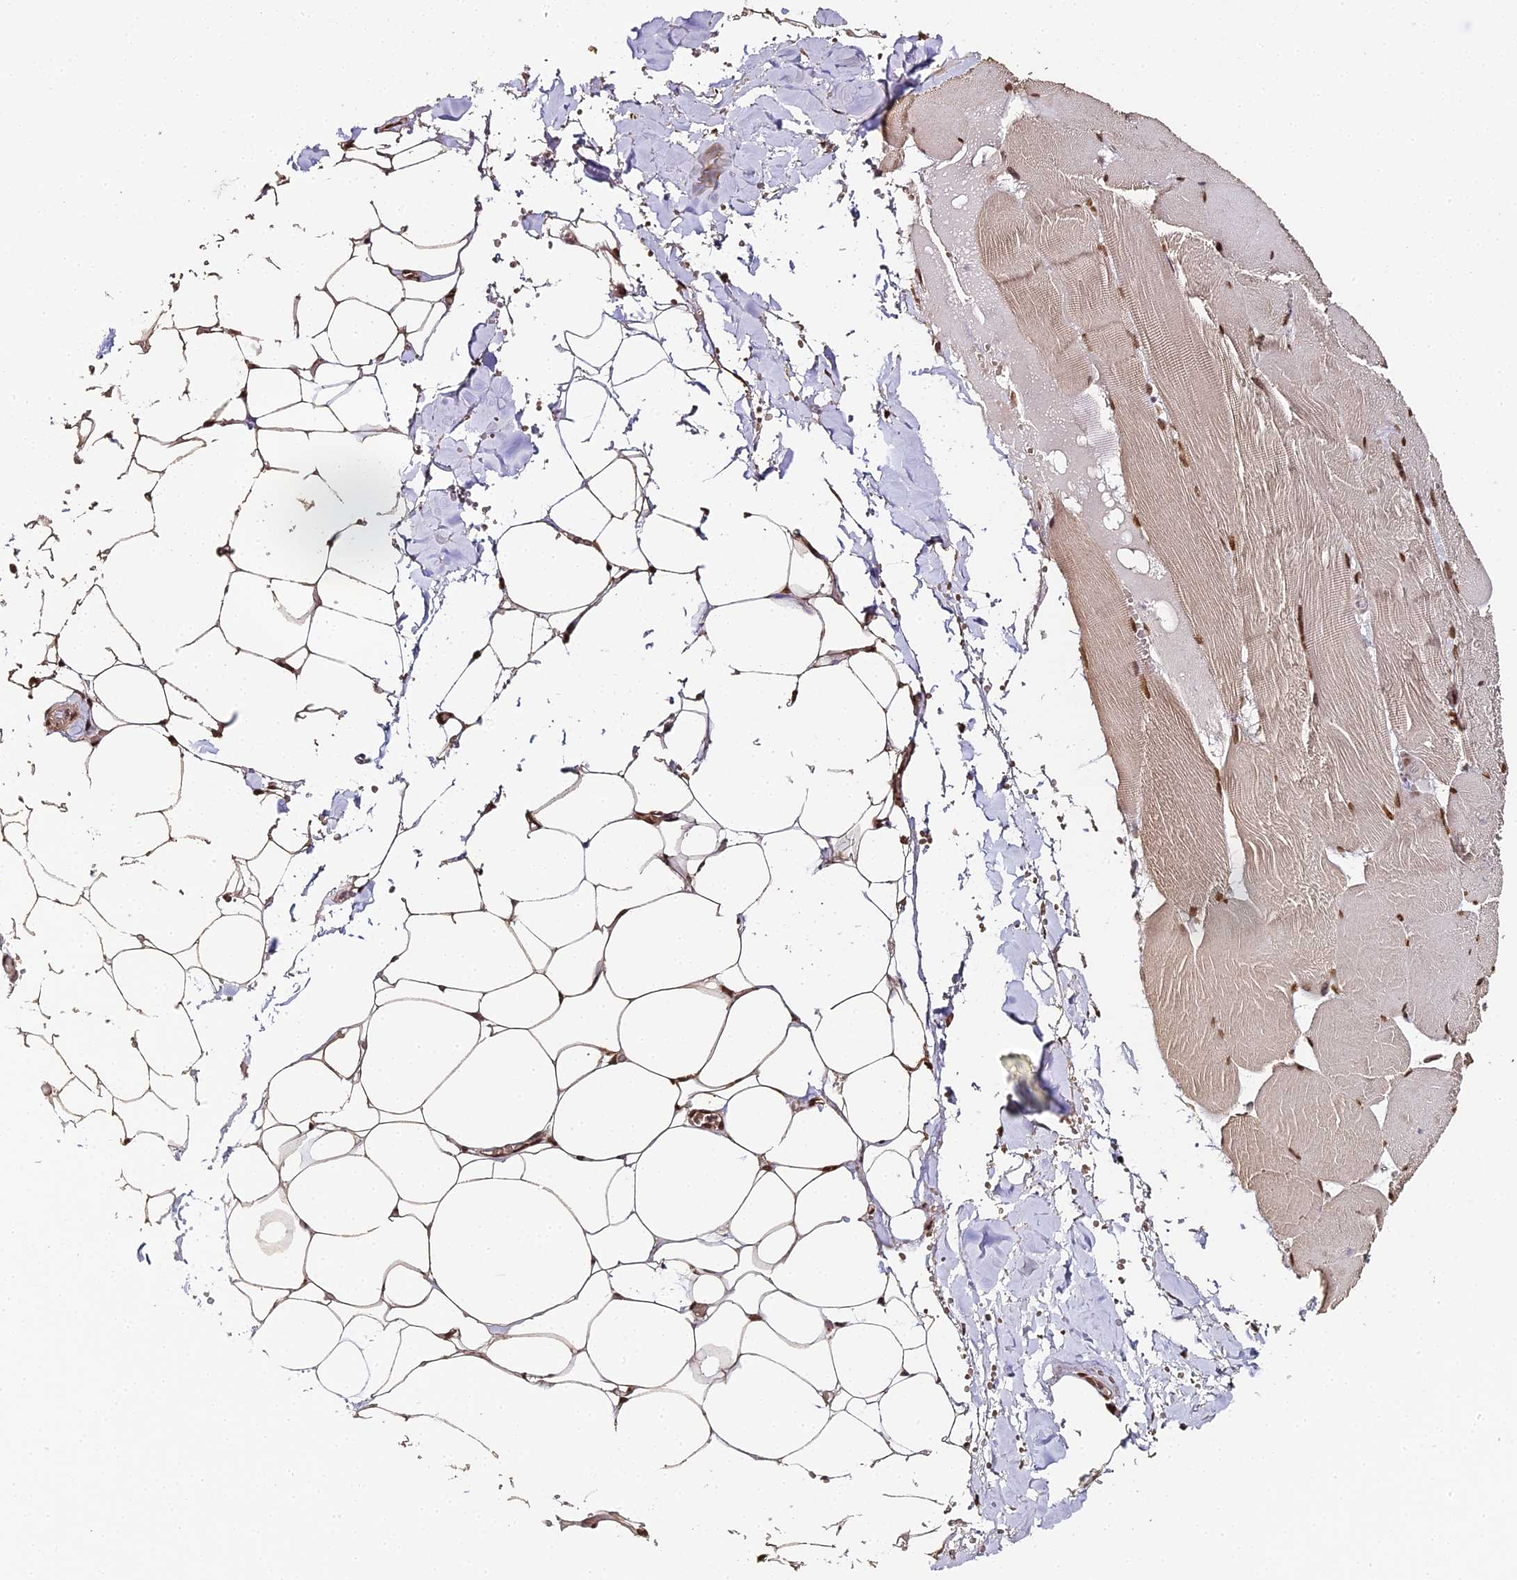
{"staining": {"intensity": "moderate", "quantity": ">75%", "location": "nuclear"}, "tissue": "adipose tissue", "cell_type": "Adipocytes", "image_type": "normal", "snomed": [{"axis": "morphology", "description": "Normal tissue, NOS"}, {"axis": "topography", "description": "Skeletal muscle"}, {"axis": "topography", "description": "Peripheral nerve tissue"}], "caption": "The histopathology image reveals immunohistochemical staining of benign adipose tissue. There is moderate nuclear expression is identified in about >75% of adipocytes. (brown staining indicates protein expression, while blue staining denotes nuclei).", "gene": "HNRNPA1", "patient": {"sex": "female", "age": 55}}